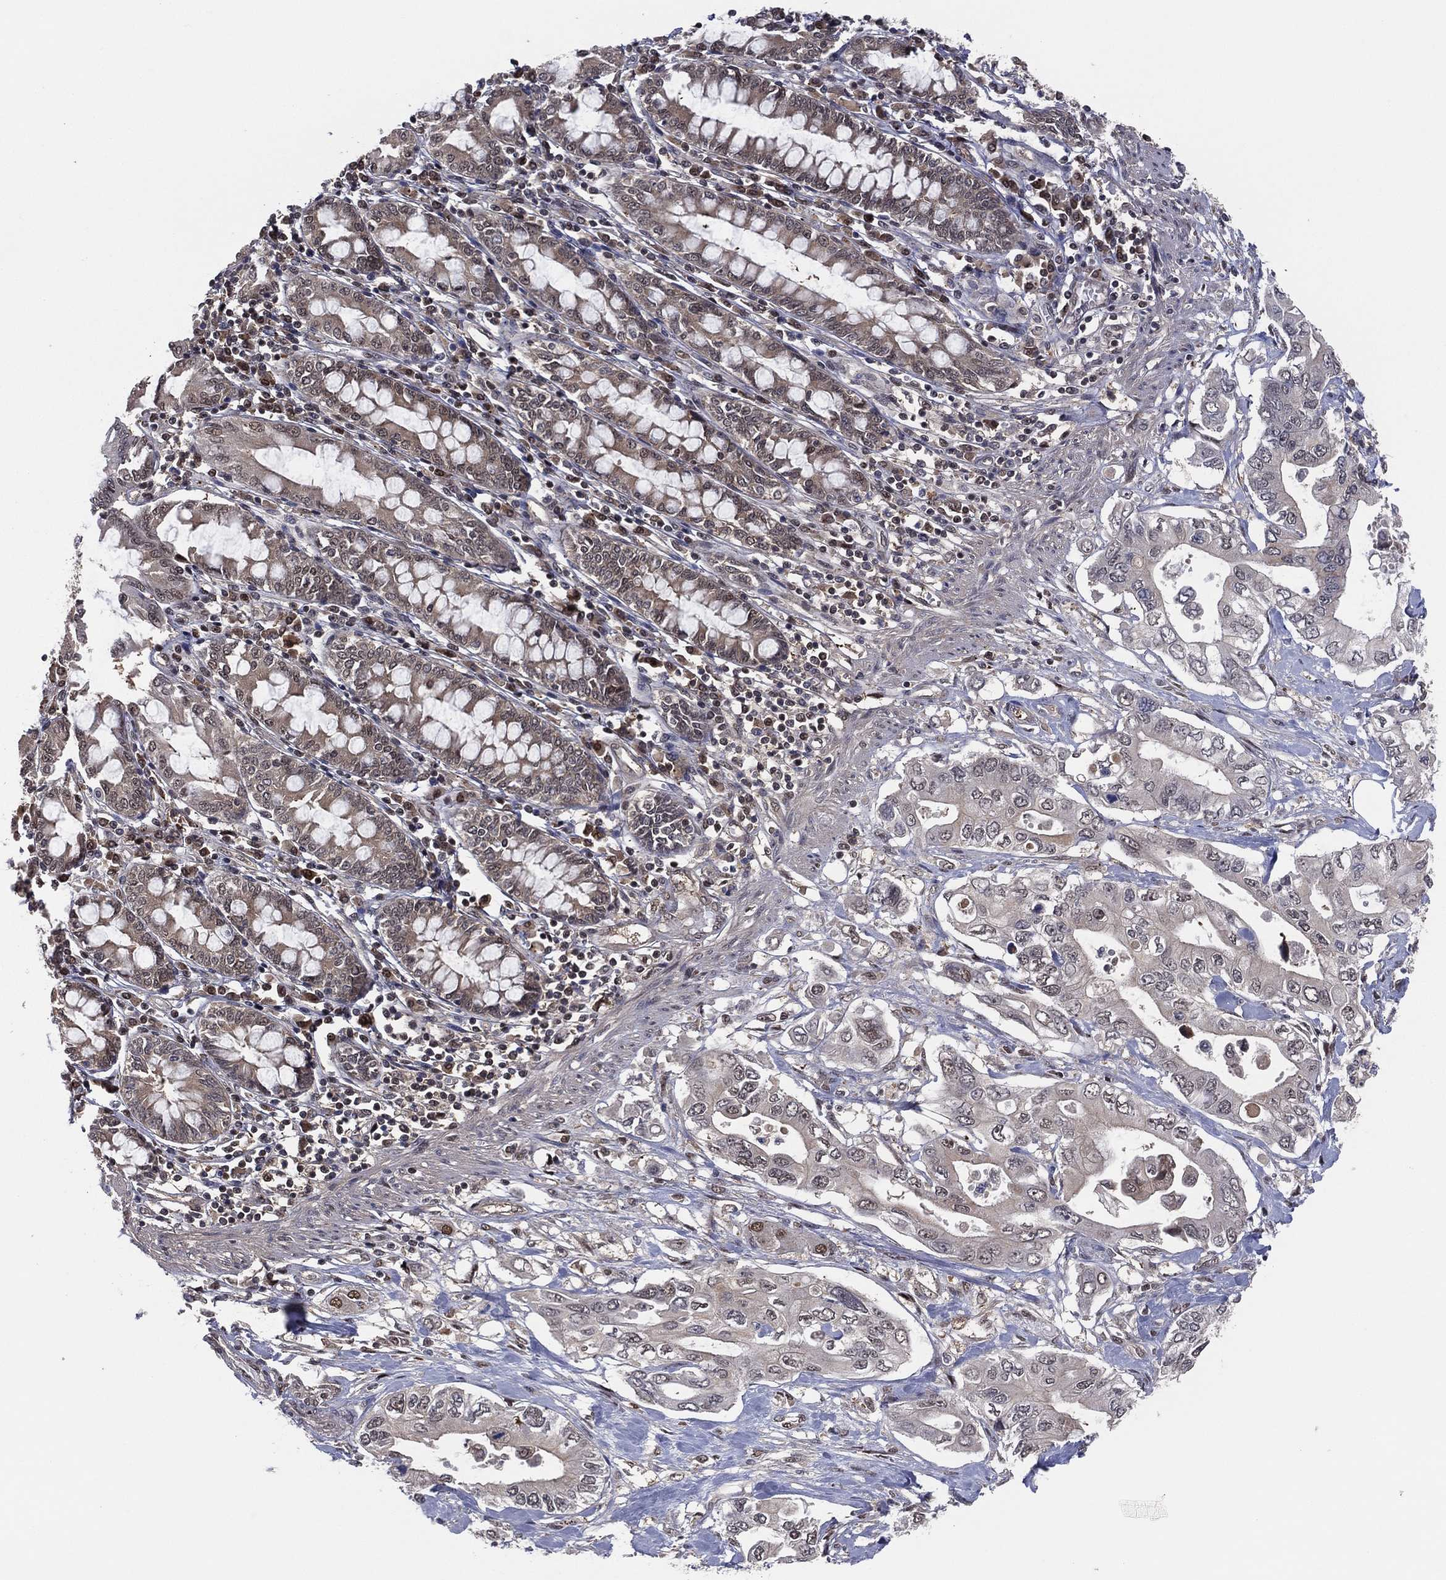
{"staining": {"intensity": "negative", "quantity": "none", "location": "none"}, "tissue": "pancreatic cancer", "cell_type": "Tumor cells", "image_type": "cancer", "snomed": [{"axis": "morphology", "description": "Adenocarcinoma, NOS"}, {"axis": "topography", "description": "Pancreas"}], "caption": "A high-resolution histopathology image shows IHC staining of pancreatic adenocarcinoma, which displays no significant expression in tumor cells.", "gene": "ICOSLG", "patient": {"sex": "female", "age": 63}}